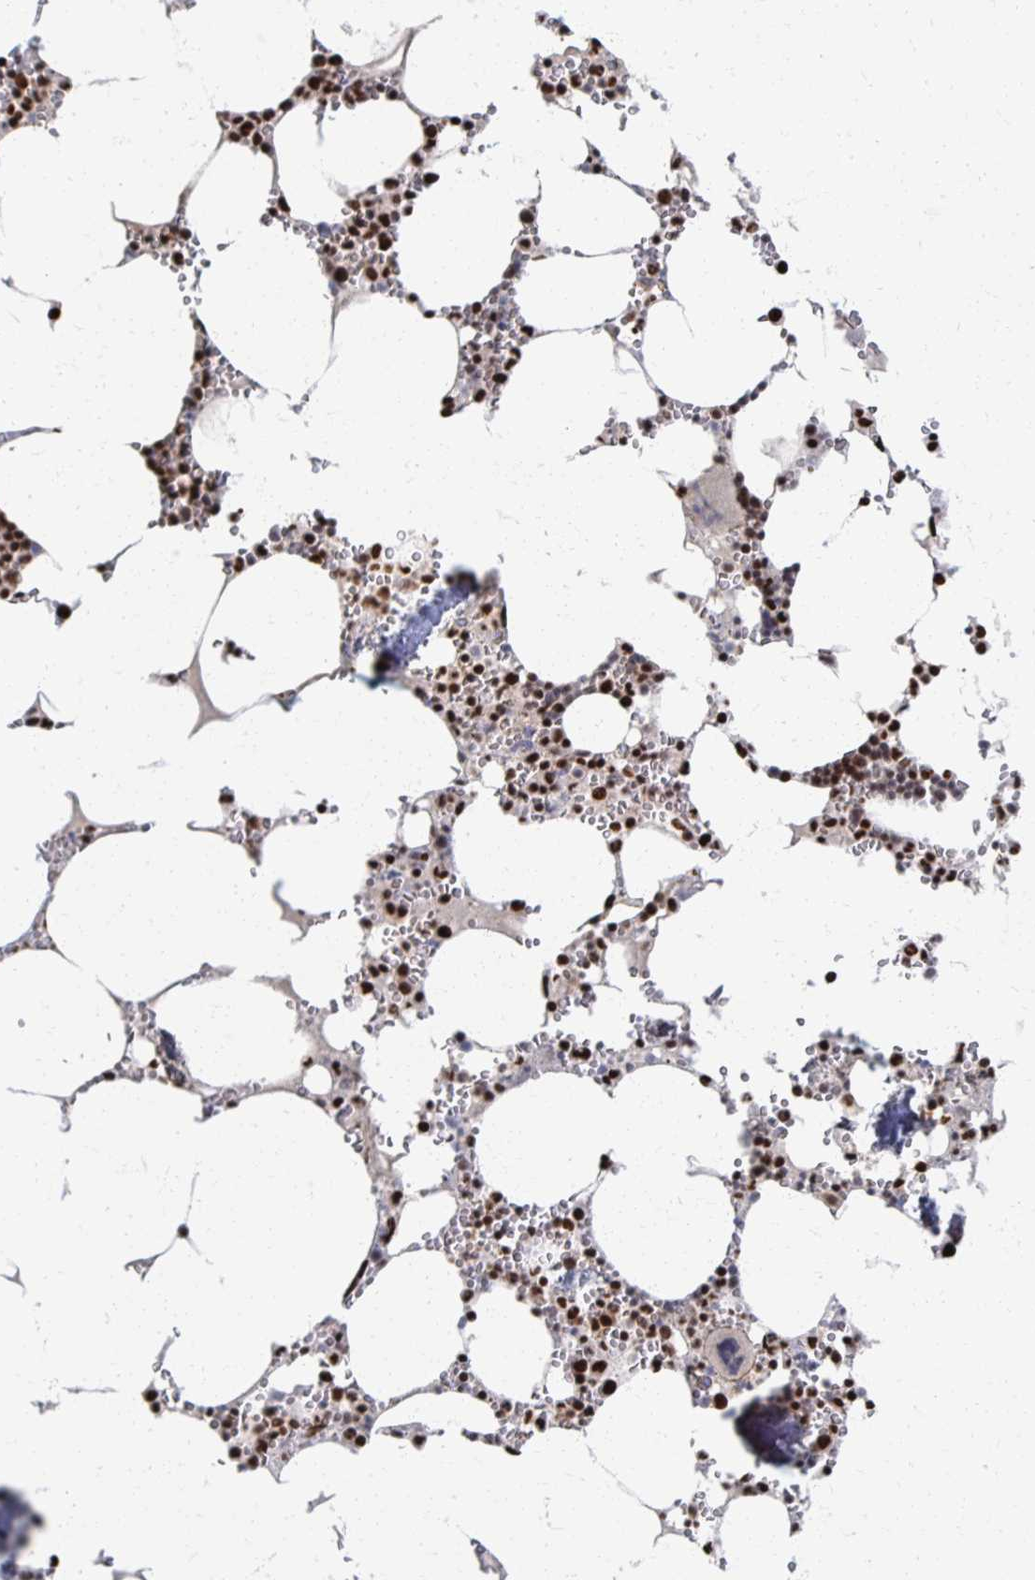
{"staining": {"intensity": "strong", "quantity": ">75%", "location": "nuclear"}, "tissue": "bone marrow", "cell_type": "Hematopoietic cells", "image_type": "normal", "snomed": [{"axis": "morphology", "description": "Normal tissue, NOS"}, {"axis": "topography", "description": "Bone marrow"}], "caption": "DAB (3,3'-diaminobenzidine) immunohistochemical staining of normal human bone marrow demonstrates strong nuclear protein expression in approximately >75% of hematopoietic cells.", "gene": "RBBP4", "patient": {"sex": "male", "age": 54}}